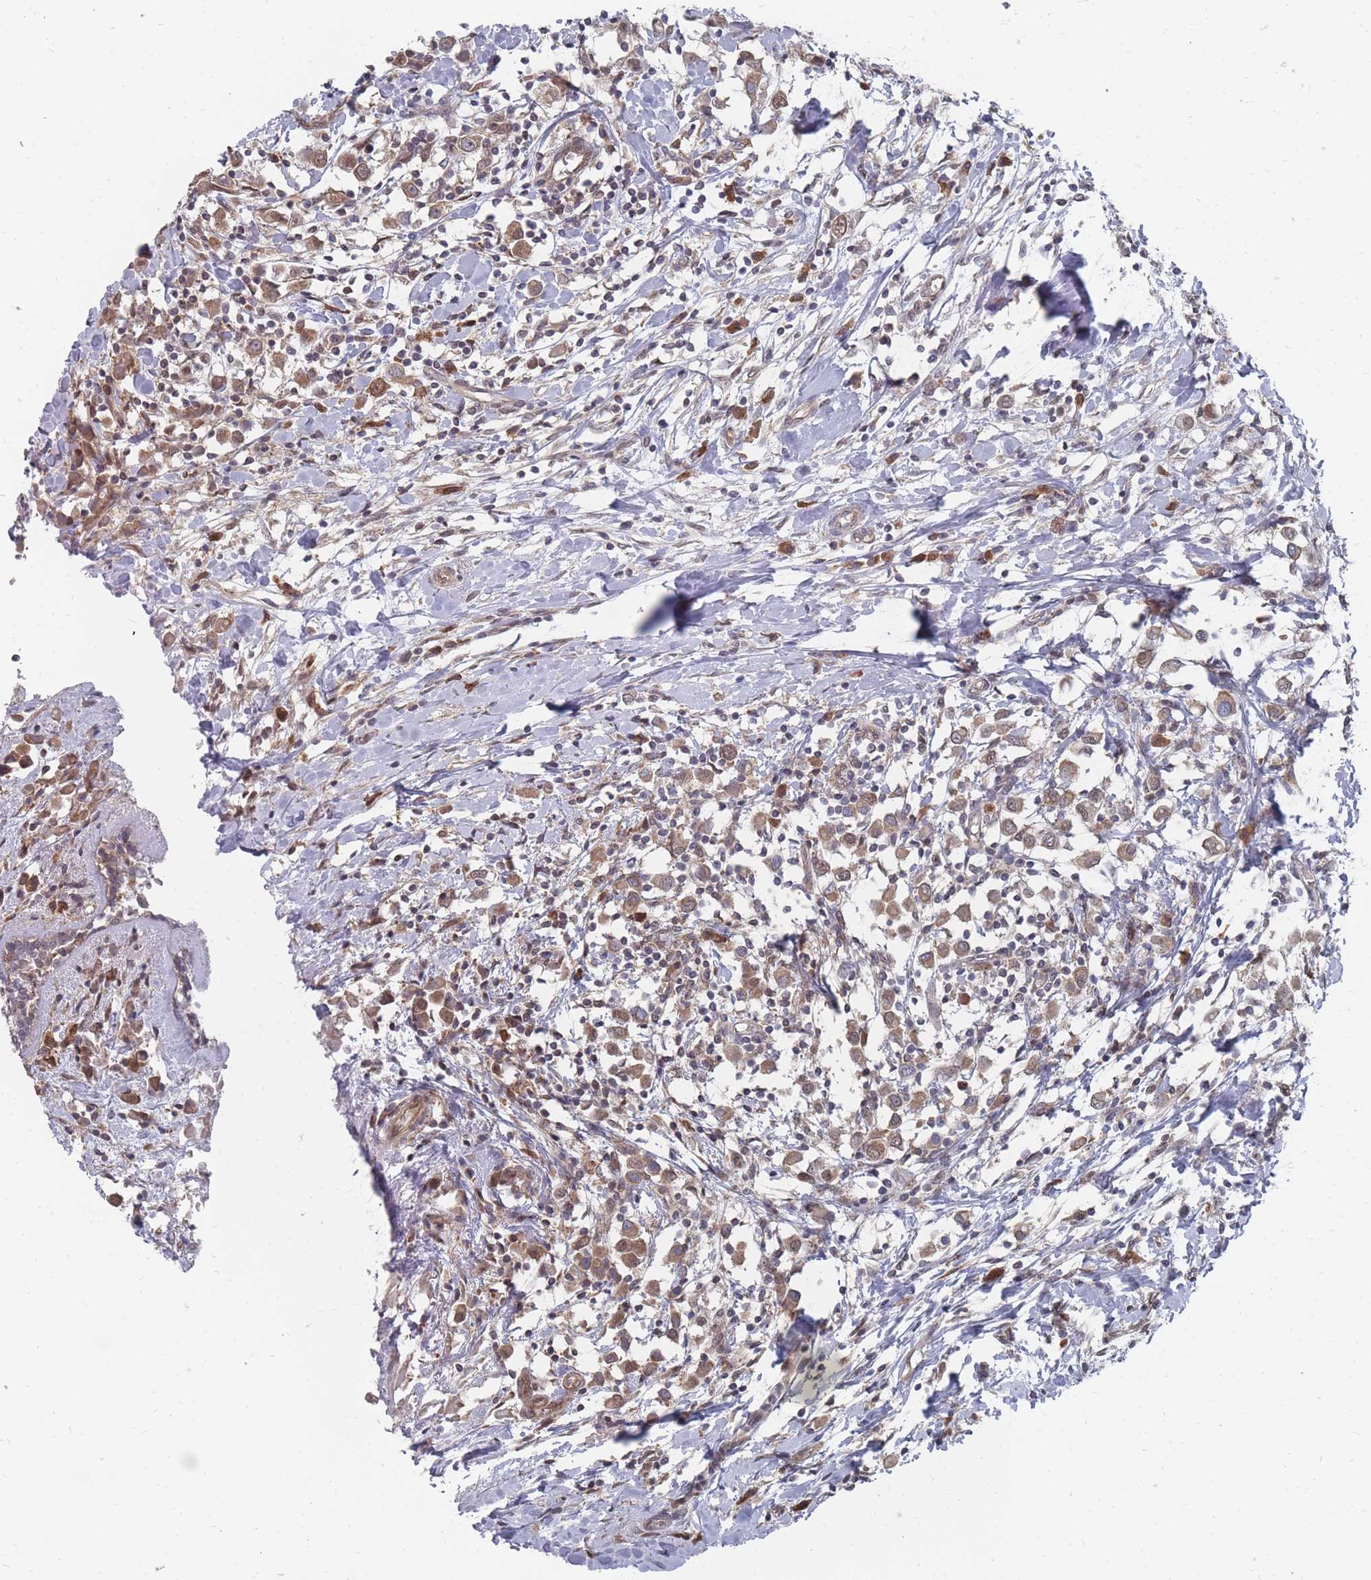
{"staining": {"intensity": "moderate", "quantity": ">75%", "location": "cytoplasmic/membranous"}, "tissue": "breast cancer", "cell_type": "Tumor cells", "image_type": "cancer", "snomed": [{"axis": "morphology", "description": "Duct carcinoma"}, {"axis": "topography", "description": "Breast"}], "caption": "High-magnification brightfield microscopy of breast cancer (invasive ductal carcinoma) stained with DAB (brown) and counterstained with hematoxylin (blue). tumor cells exhibit moderate cytoplasmic/membranous positivity is present in about>75% of cells.", "gene": "NKD1", "patient": {"sex": "female", "age": 61}}